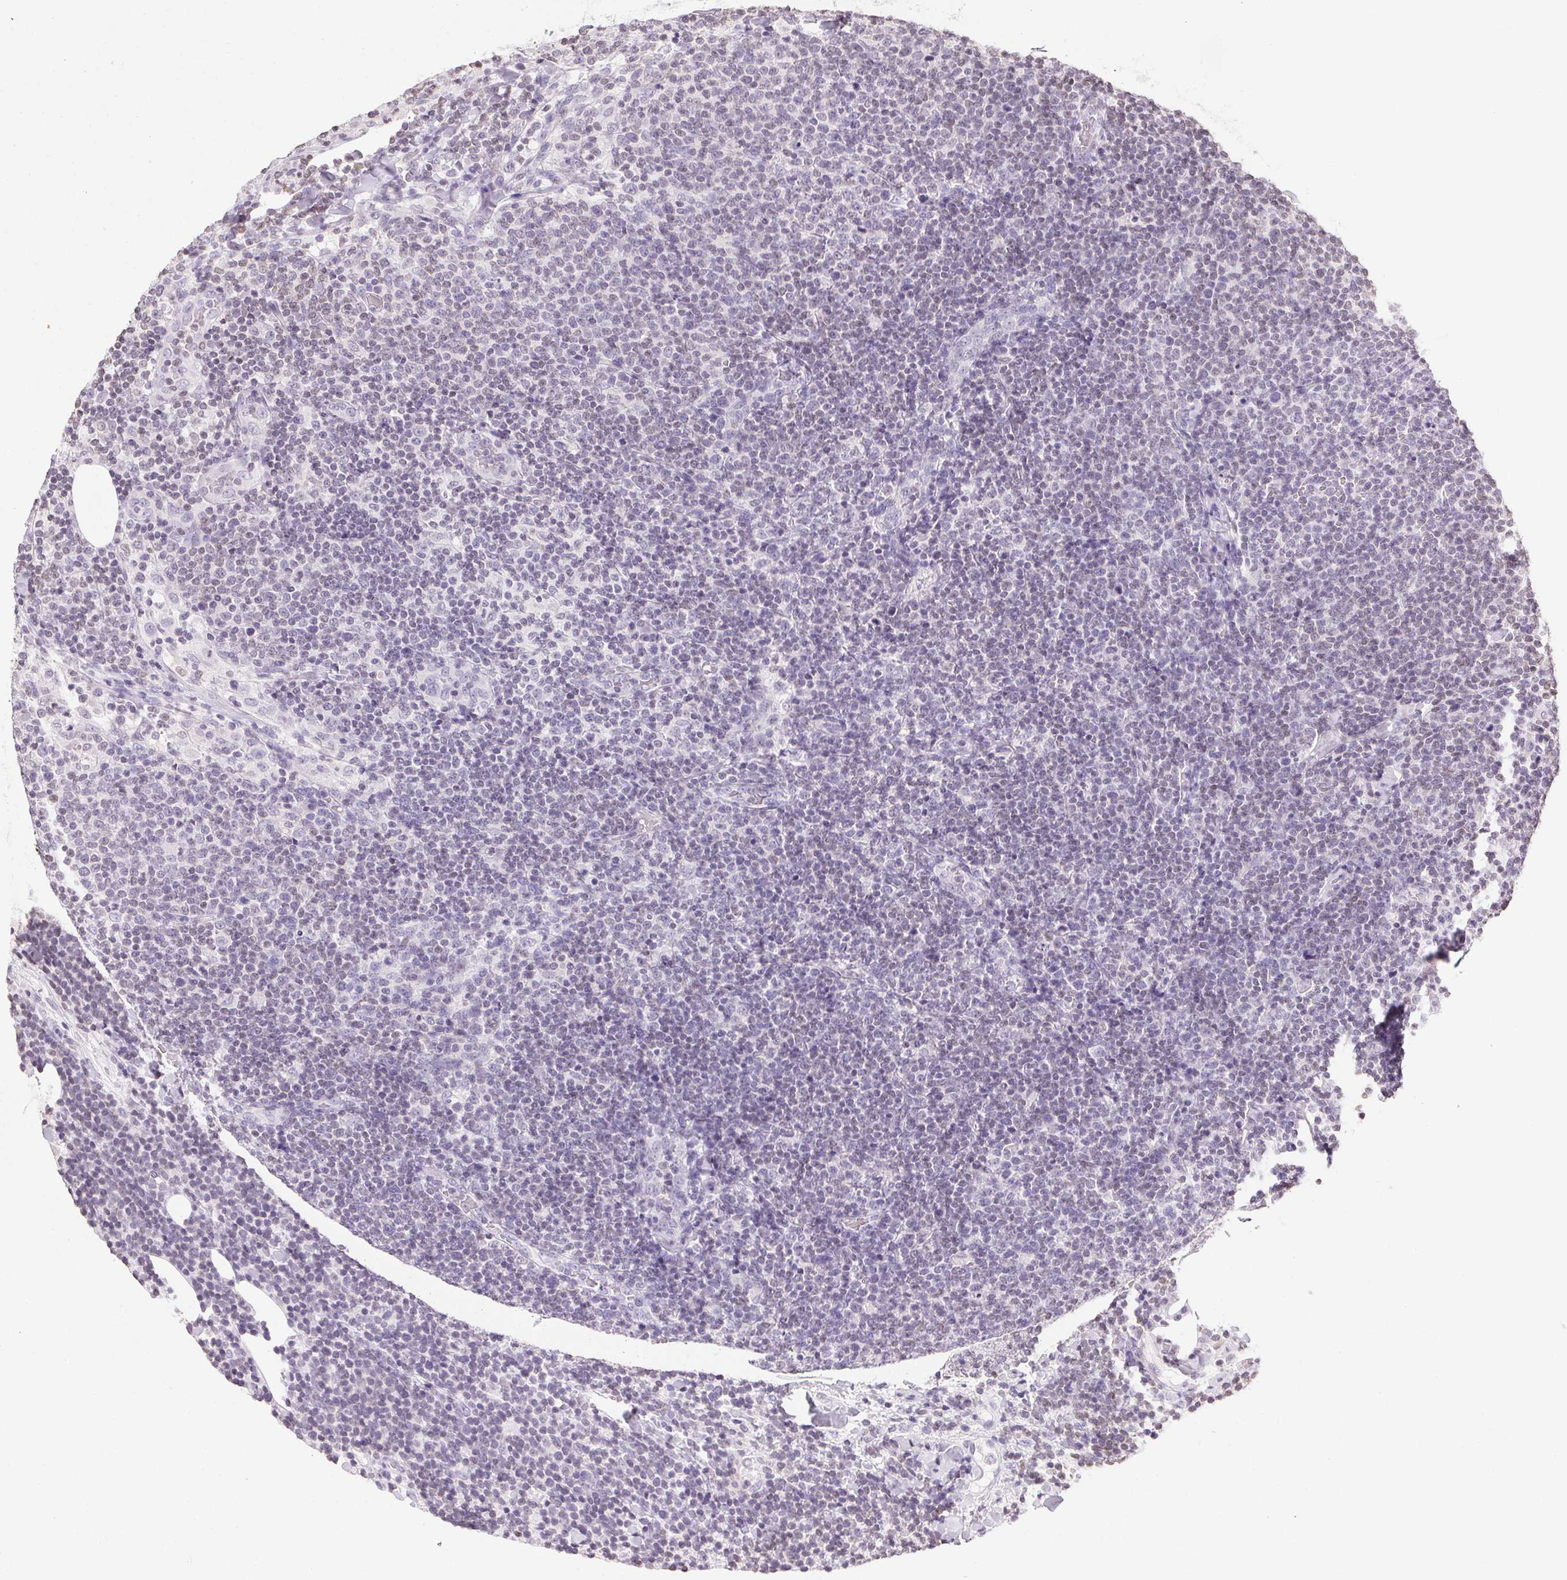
{"staining": {"intensity": "negative", "quantity": "none", "location": "none"}, "tissue": "lymphoma", "cell_type": "Tumor cells", "image_type": "cancer", "snomed": [{"axis": "morphology", "description": "Malignant lymphoma, non-Hodgkin's type, High grade"}, {"axis": "topography", "description": "Lymph node"}], "caption": "Immunohistochemistry micrograph of human high-grade malignant lymphoma, non-Hodgkin's type stained for a protein (brown), which exhibits no staining in tumor cells.", "gene": "PRL", "patient": {"sex": "male", "age": 61}}